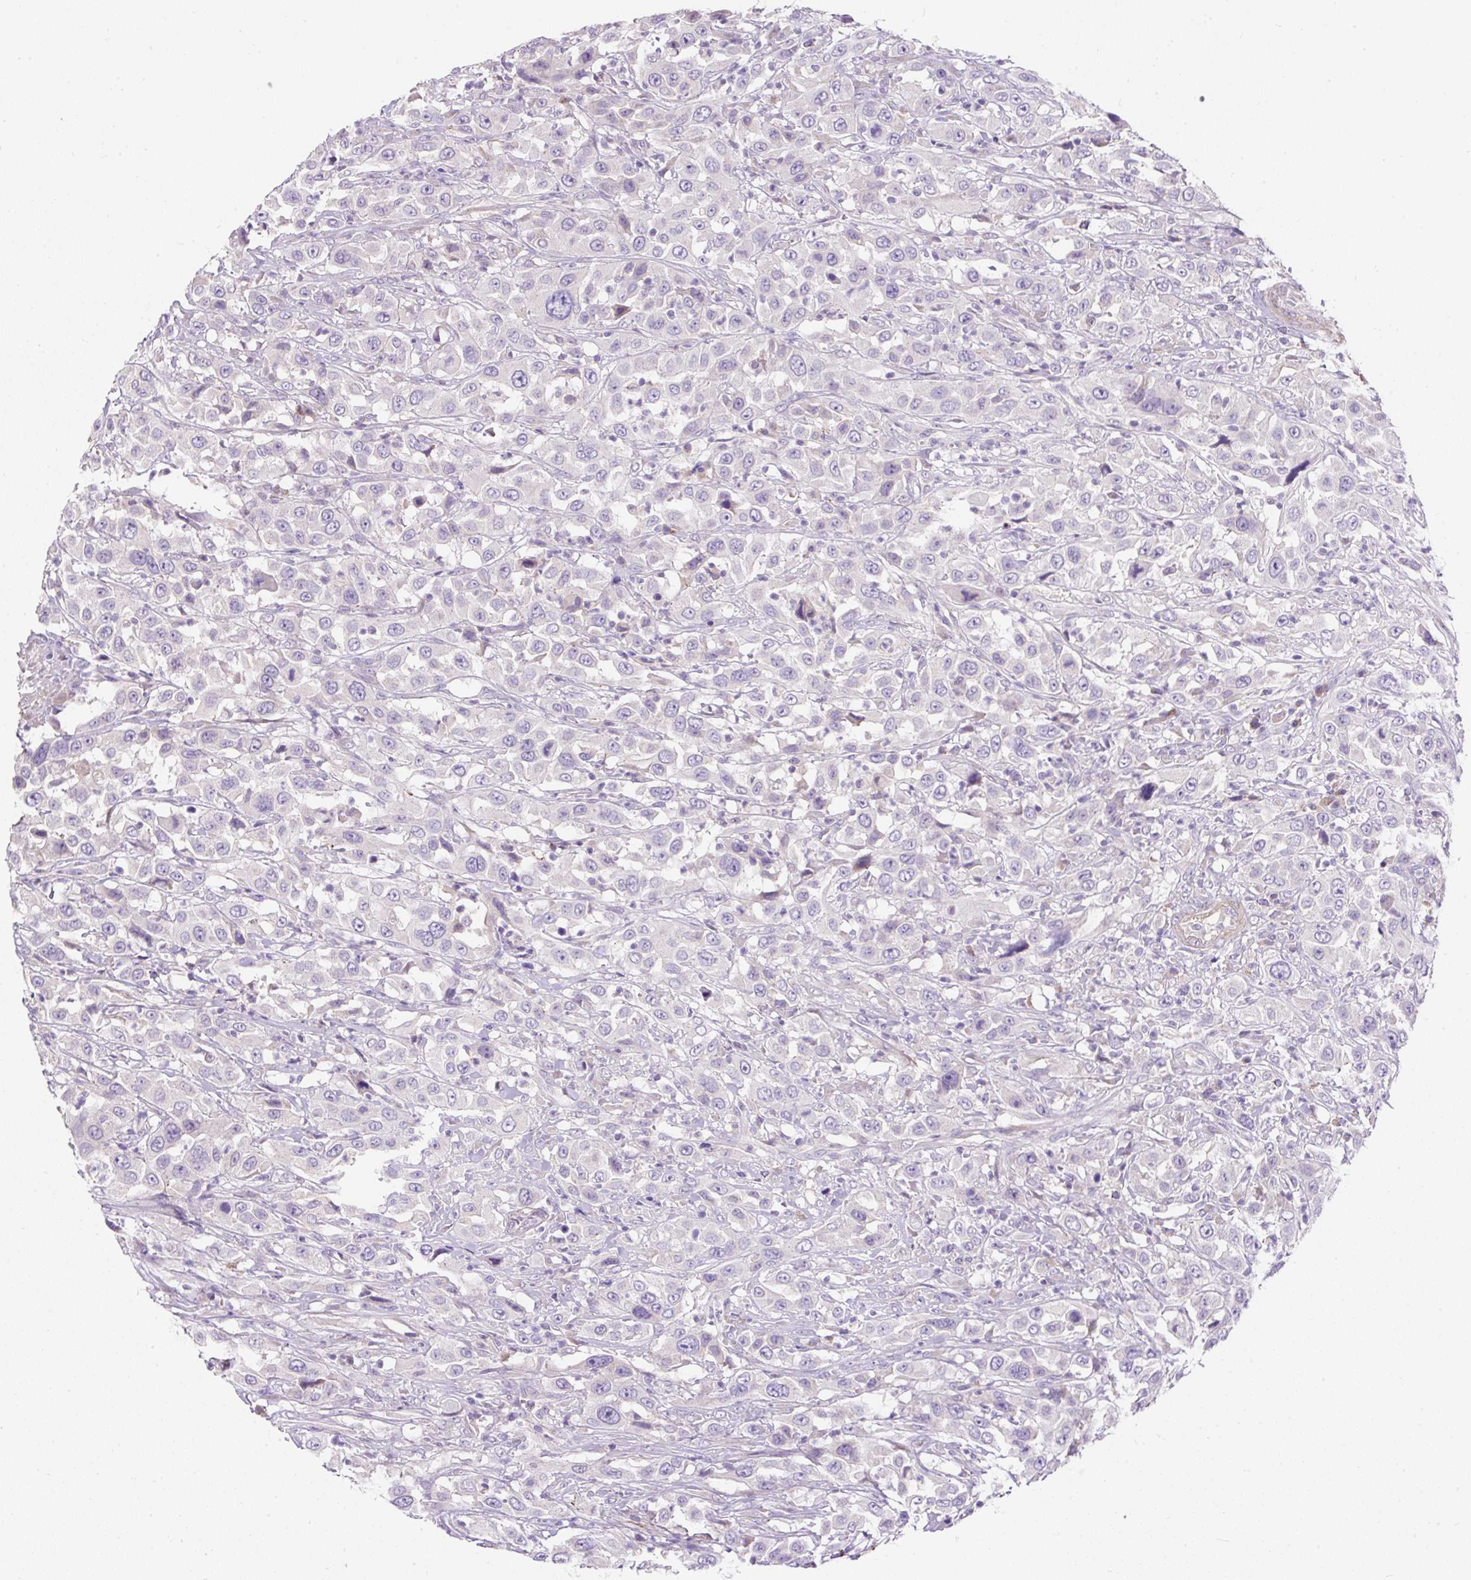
{"staining": {"intensity": "negative", "quantity": "none", "location": "none"}, "tissue": "urothelial cancer", "cell_type": "Tumor cells", "image_type": "cancer", "snomed": [{"axis": "morphology", "description": "Urothelial carcinoma, High grade"}, {"axis": "topography", "description": "Urinary bladder"}], "caption": "This is an IHC histopathology image of urothelial cancer. There is no positivity in tumor cells.", "gene": "SUSD5", "patient": {"sex": "male", "age": 61}}